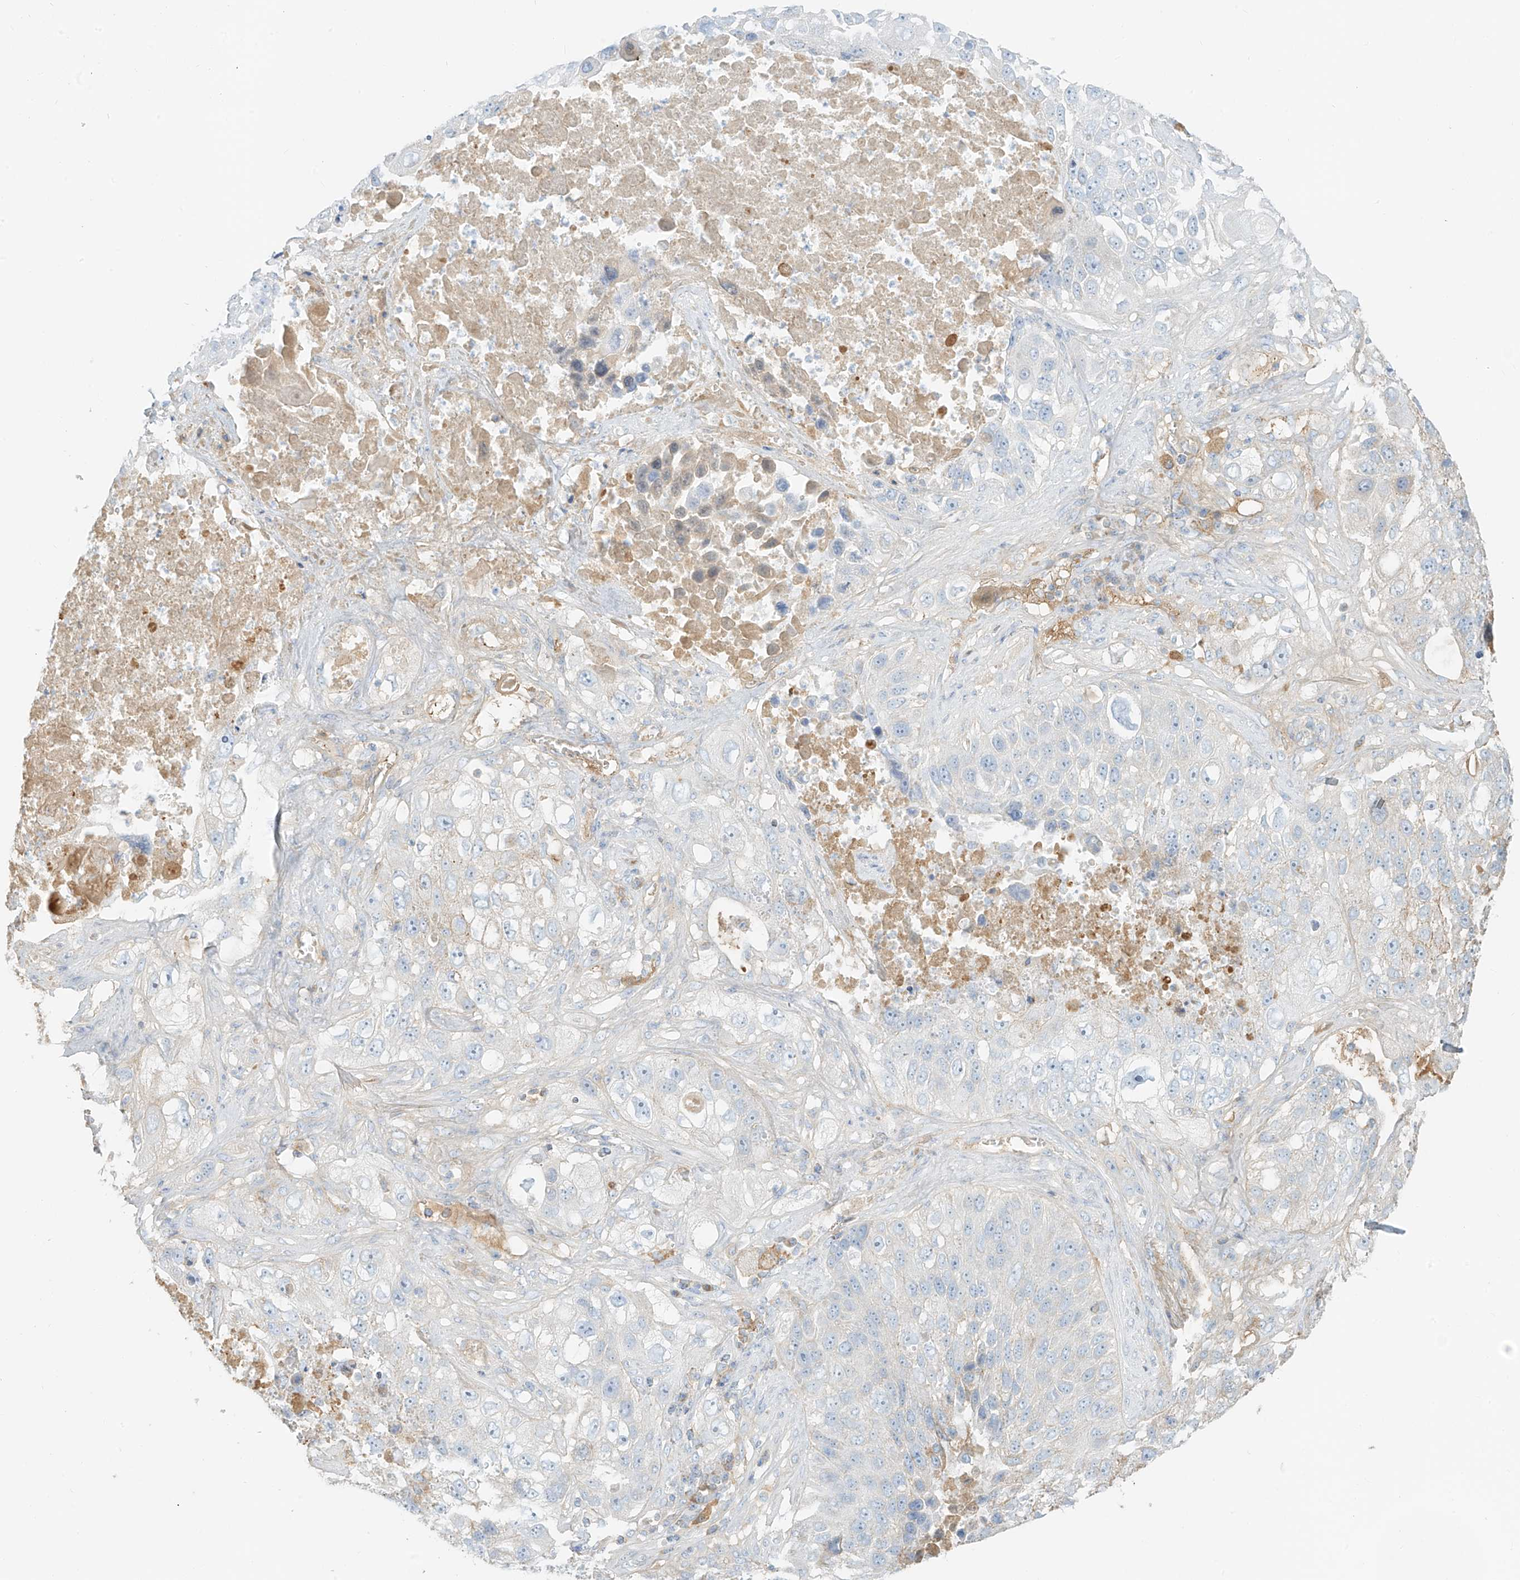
{"staining": {"intensity": "negative", "quantity": "none", "location": "none"}, "tissue": "lung cancer", "cell_type": "Tumor cells", "image_type": "cancer", "snomed": [{"axis": "morphology", "description": "Squamous cell carcinoma, NOS"}, {"axis": "topography", "description": "Lung"}], "caption": "The image displays no significant expression in tumor cells of lung cancer.", "gene": "OCSTAMP", "patient": {"sex": "male", "age": 61}}